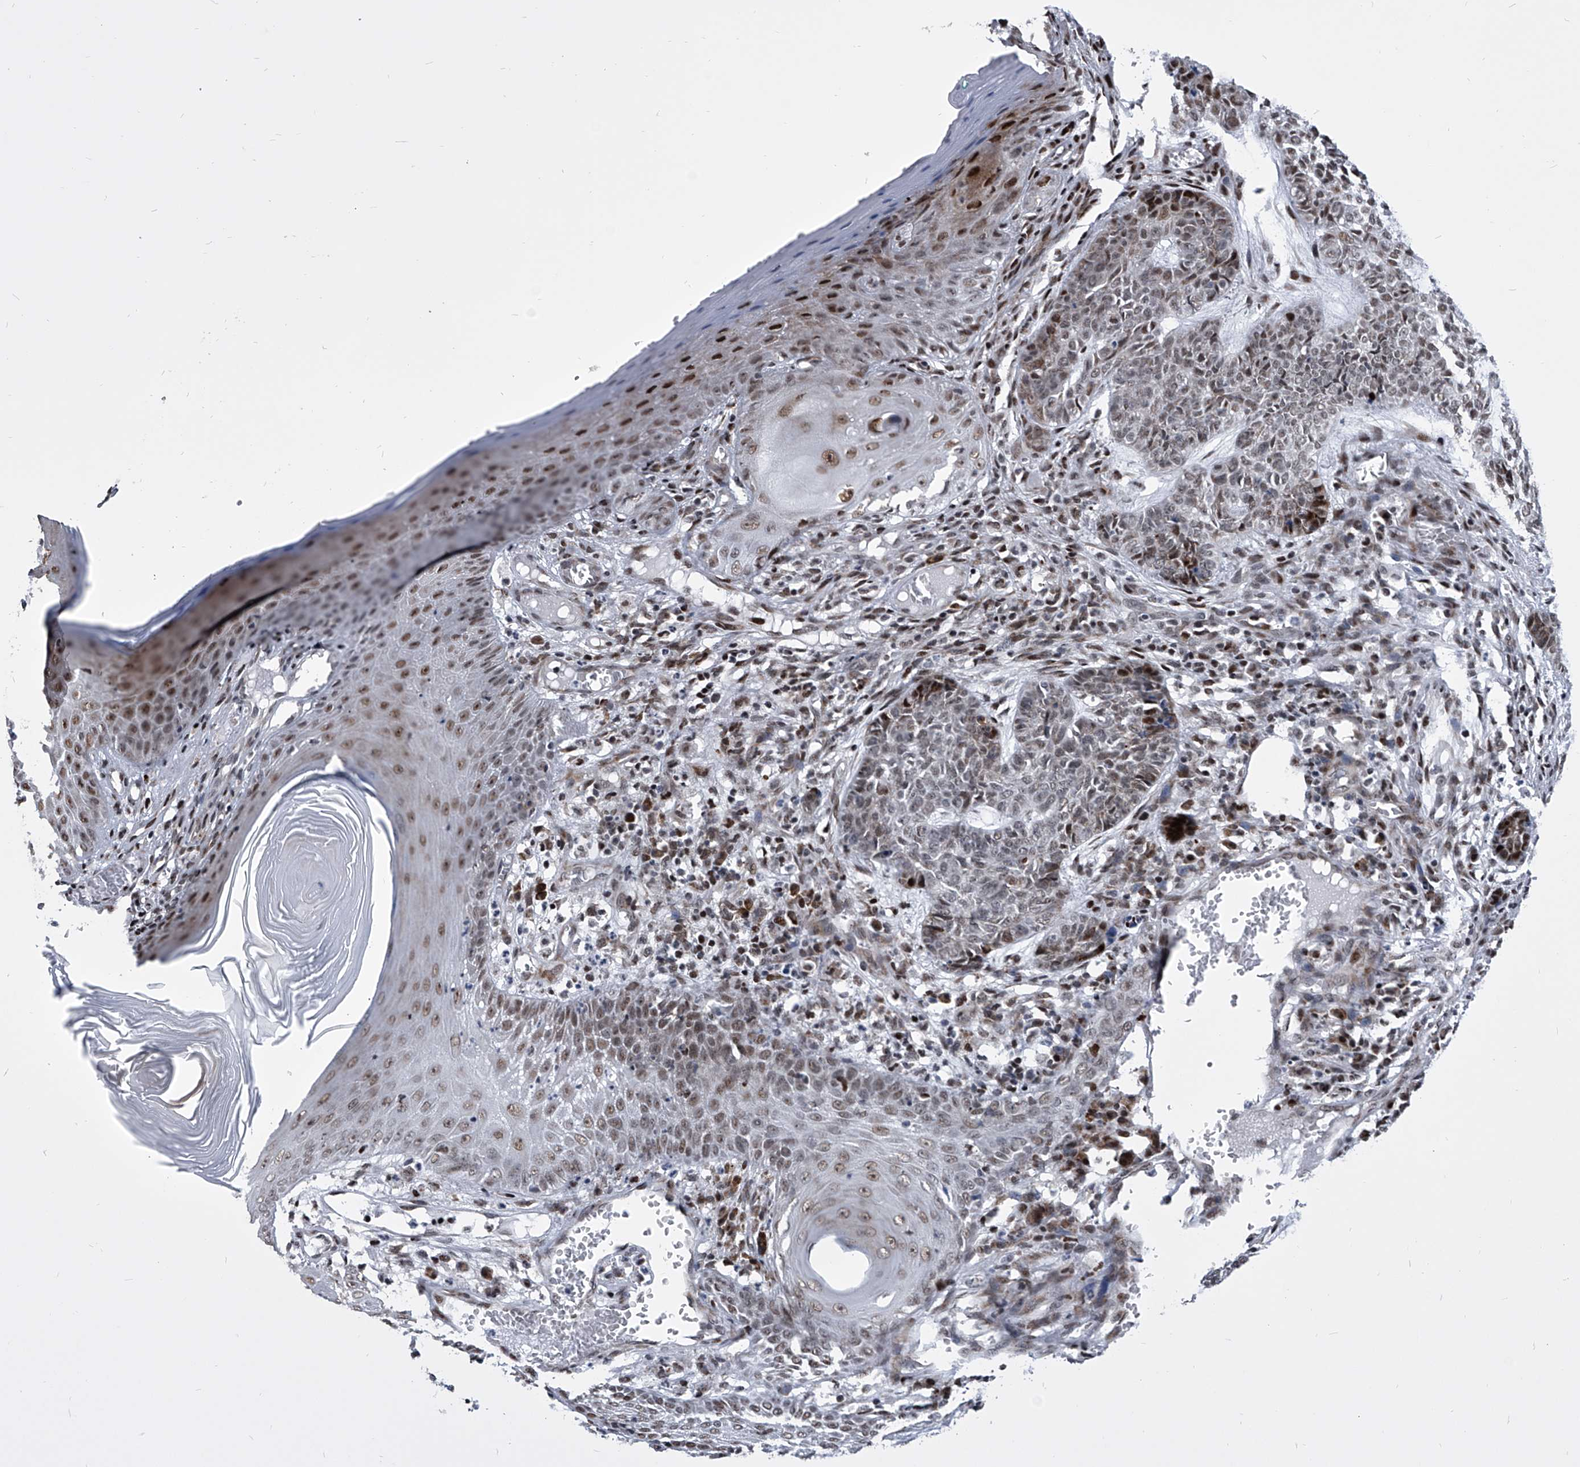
{"staining": {"intensity": "moderate", "quantity": ">75%", "location": "nuclear"}, "tissue": "skin cancer", "cell_type": "Tumor cells", "image_type": "cancer", "snomed": [{"axis": "morphology", "description": "Basal cell carcinoma"}, {"axis": "topography", "description": "Skin"}], "caption": "Protein expression analysis of human basal cell carcinoma (skin) reveals moderate nuclear expression in approximately >75% of tumor cells. Using DAB (3,3'-diaminobenzidine) (brown) and hematoxylin (blue) stains, captured at high magnification using brightfield microscopy.", "gene": "CMTR1", "patient": {"sex": "female", "age": 64}}